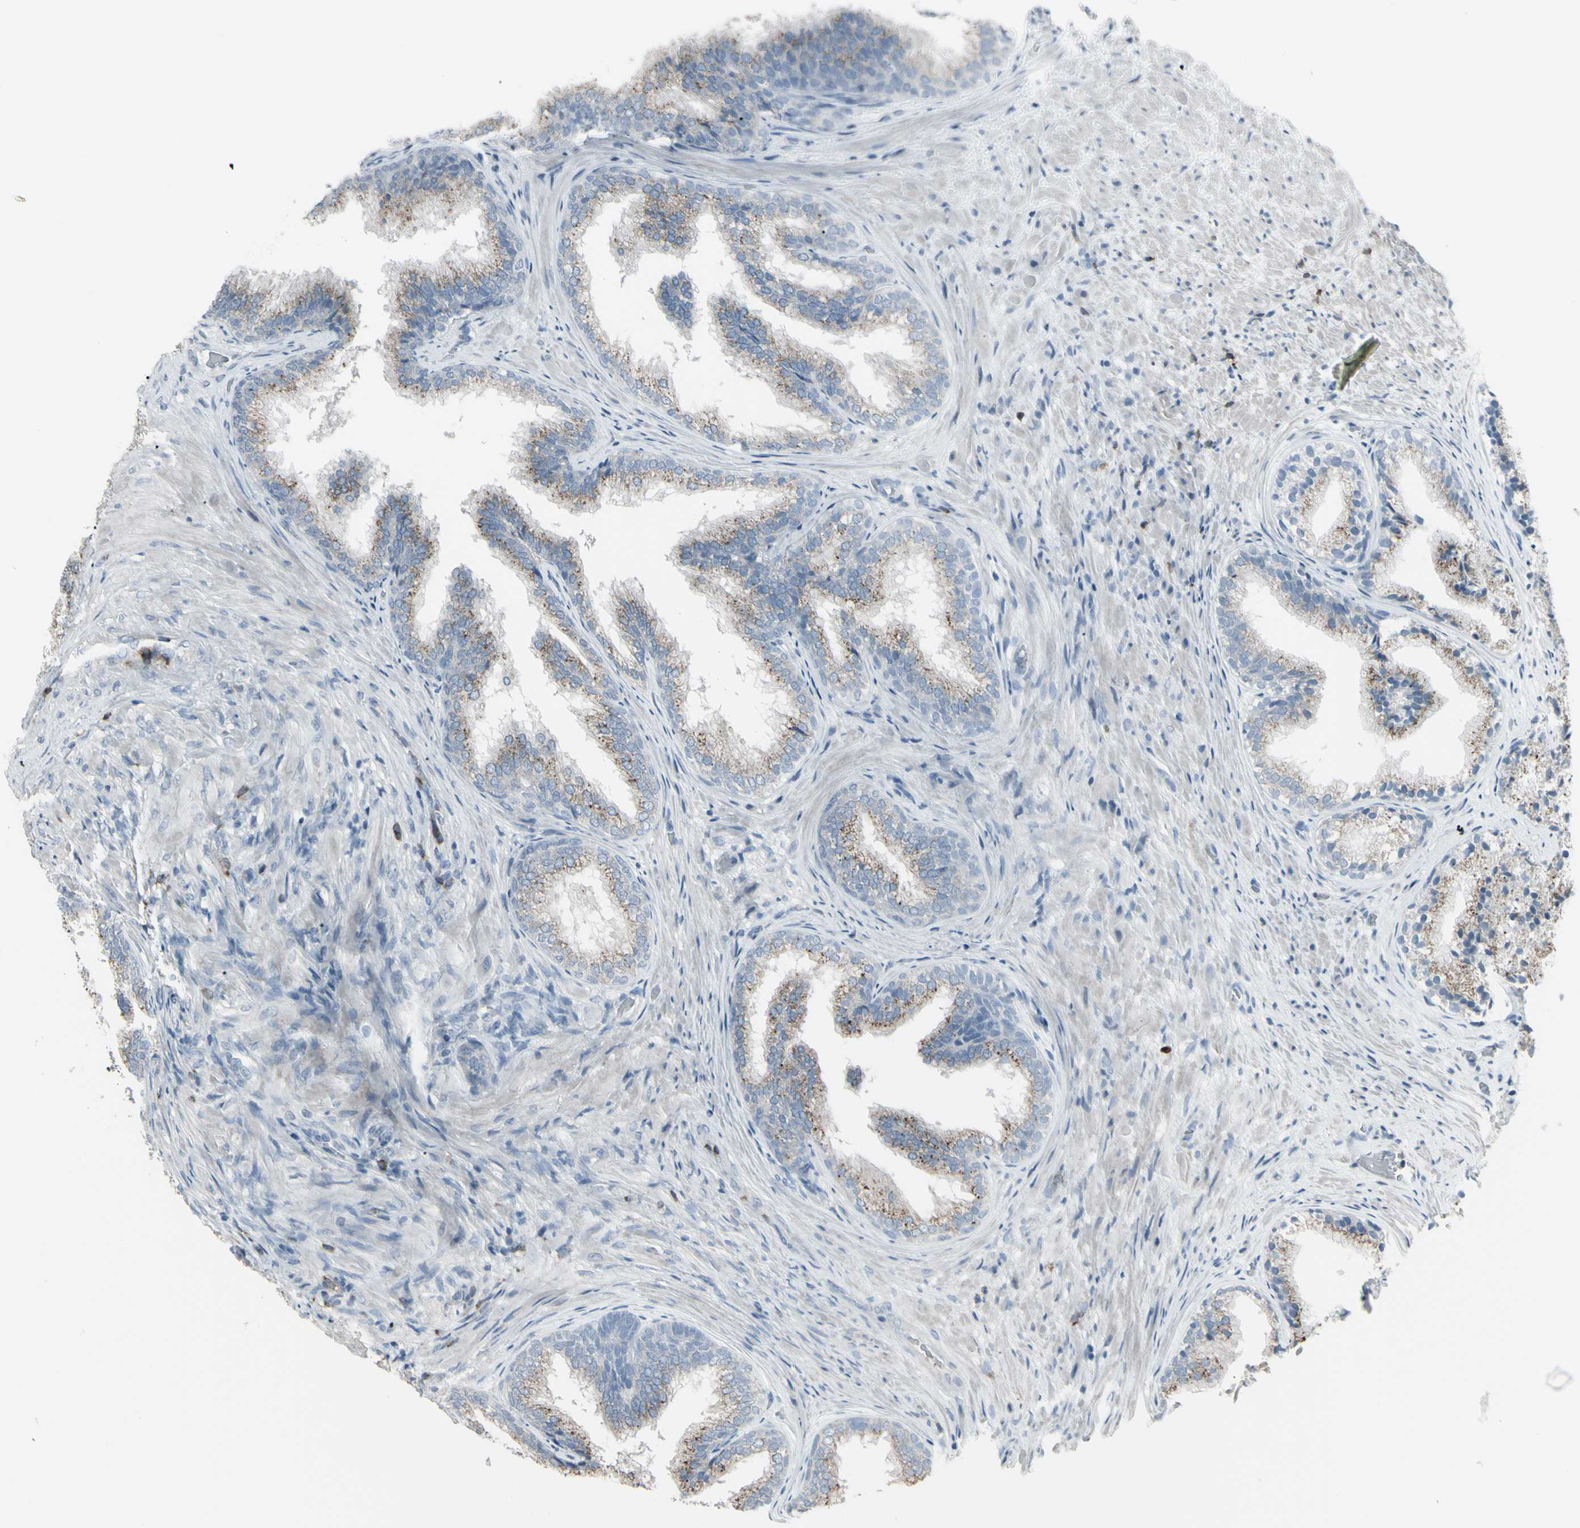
{"staining": {"intensity": "weak", "quantity": "25%-75%", "location": "cytoplasmic/membranous"}, "tissue": "prostate", "cell_type": "Glandular cells", "image_type": "normal", "snomed": [{"axis": "morphology", "description": "Normal tissue, NOS"}, {"axis": "topography", "description": "Prostate"}], "caption": "A high-resolution histopathology image shows immunohistochemistry staining of normal prostate, which reveals weak cytoplasmic/membranous positivity in about 25%-75% of glandular cells. (IHC, brightfield microscopy, high magnification).", "gene": "CD79B", "patient": {"sex": "male", "age": 76}}